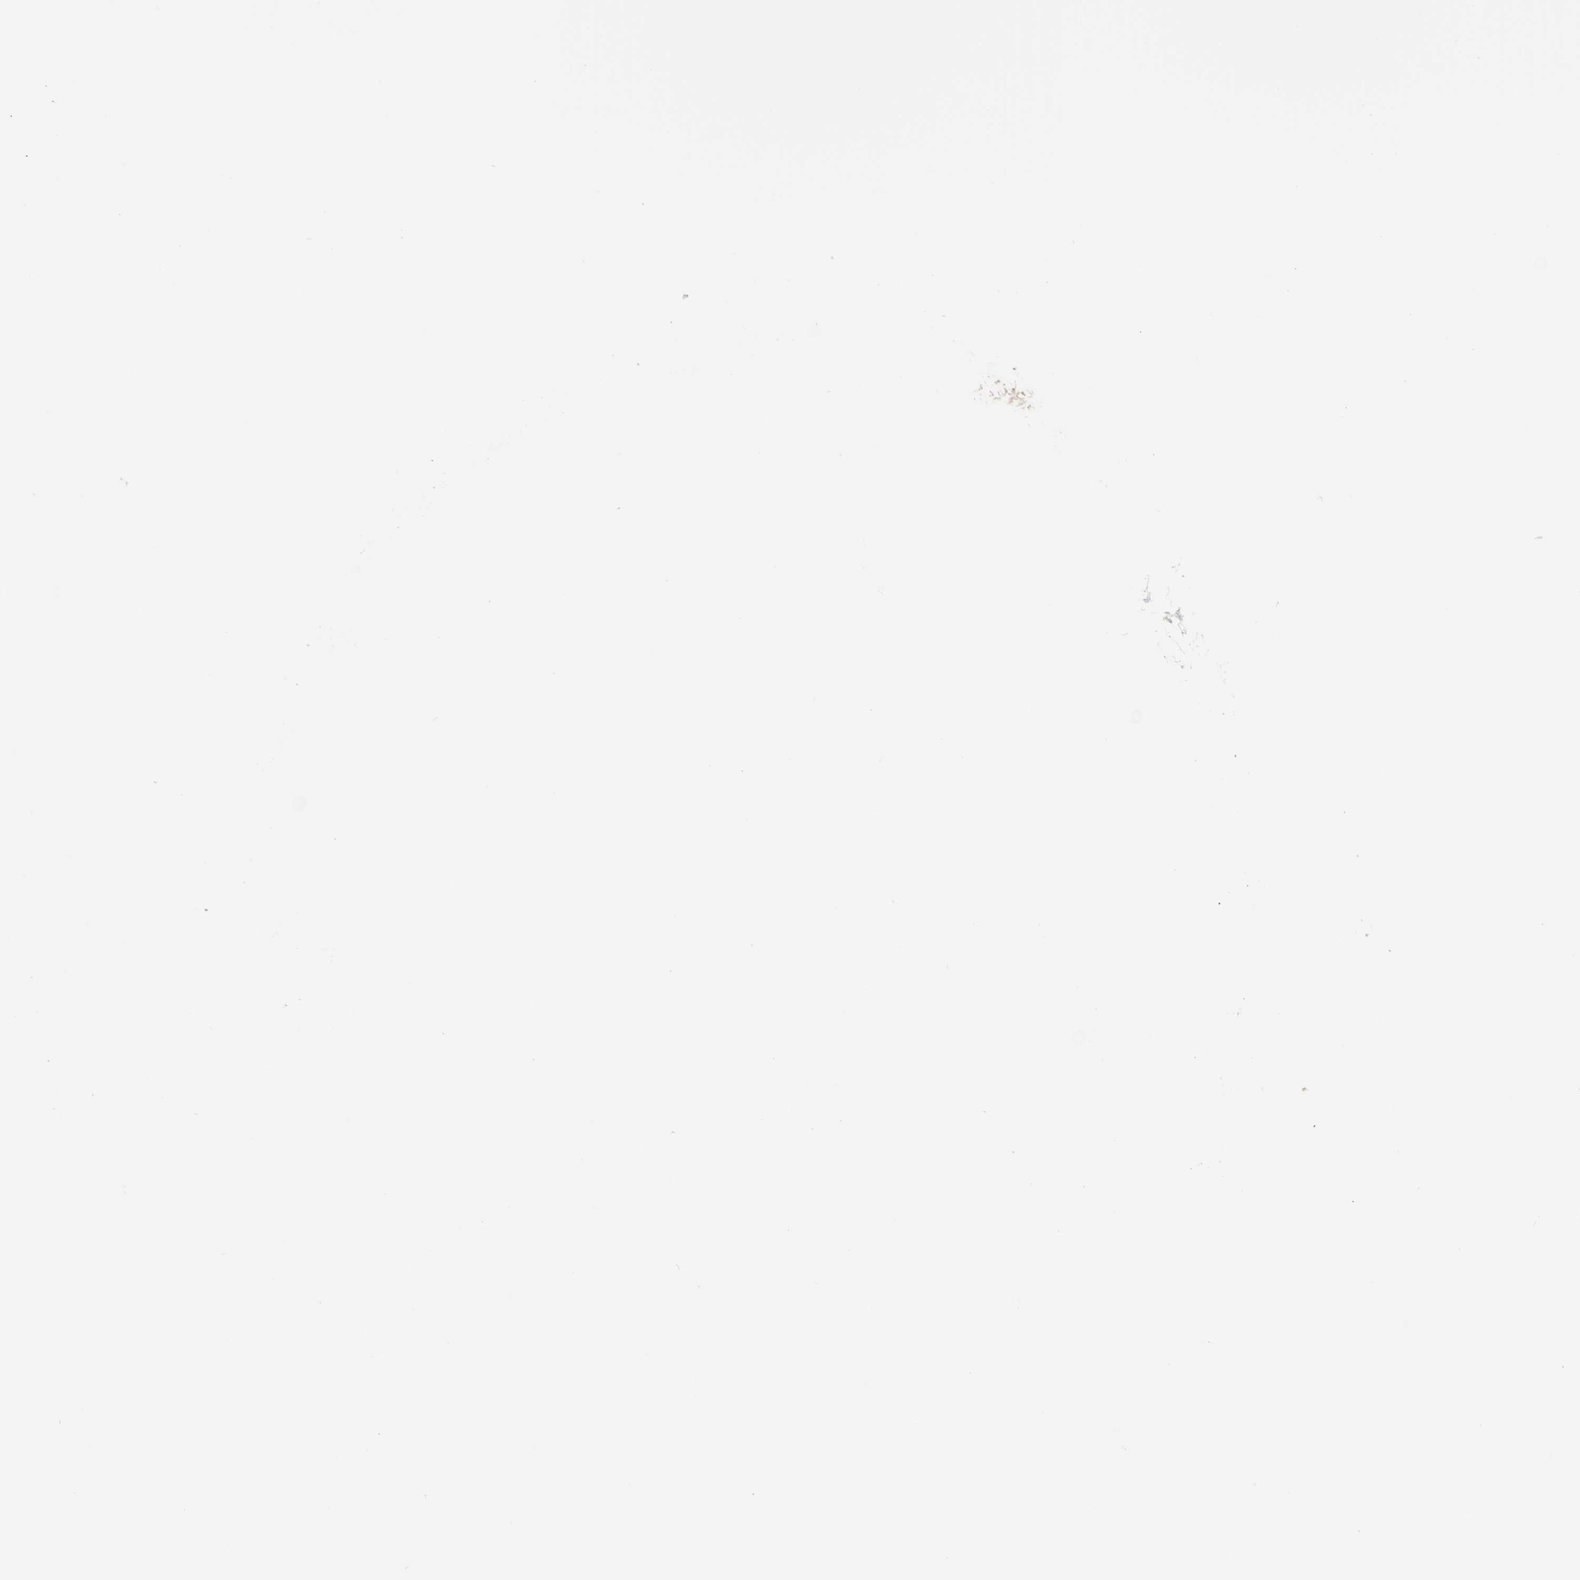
{"staining": {"intensity": "moderate", "quantity": ">75%", "location": "cytoplasmic/membranous"}, "tissue": "breast cancer", "cell_type": "Tumor cells", "image_type": "cancer", "snomed": [{"axis": "morphology", "description": "Lobular carcinoma"}, {"axis": "topography", "description": "Skin"}, {"axis": "topography", "description": "Breast"}], "caption": "DAB (3,3'-diaminobenzidine) immunohistochemical staining of human breast lobular carcinoma reveals moderate cytoplasmic/membranous protein staining in approximately >75% of tumor cells. (IHC, brightfield microscopy, high magnification).", "gene": "CD74", "patient": {"sex": "female", "age": 46}}